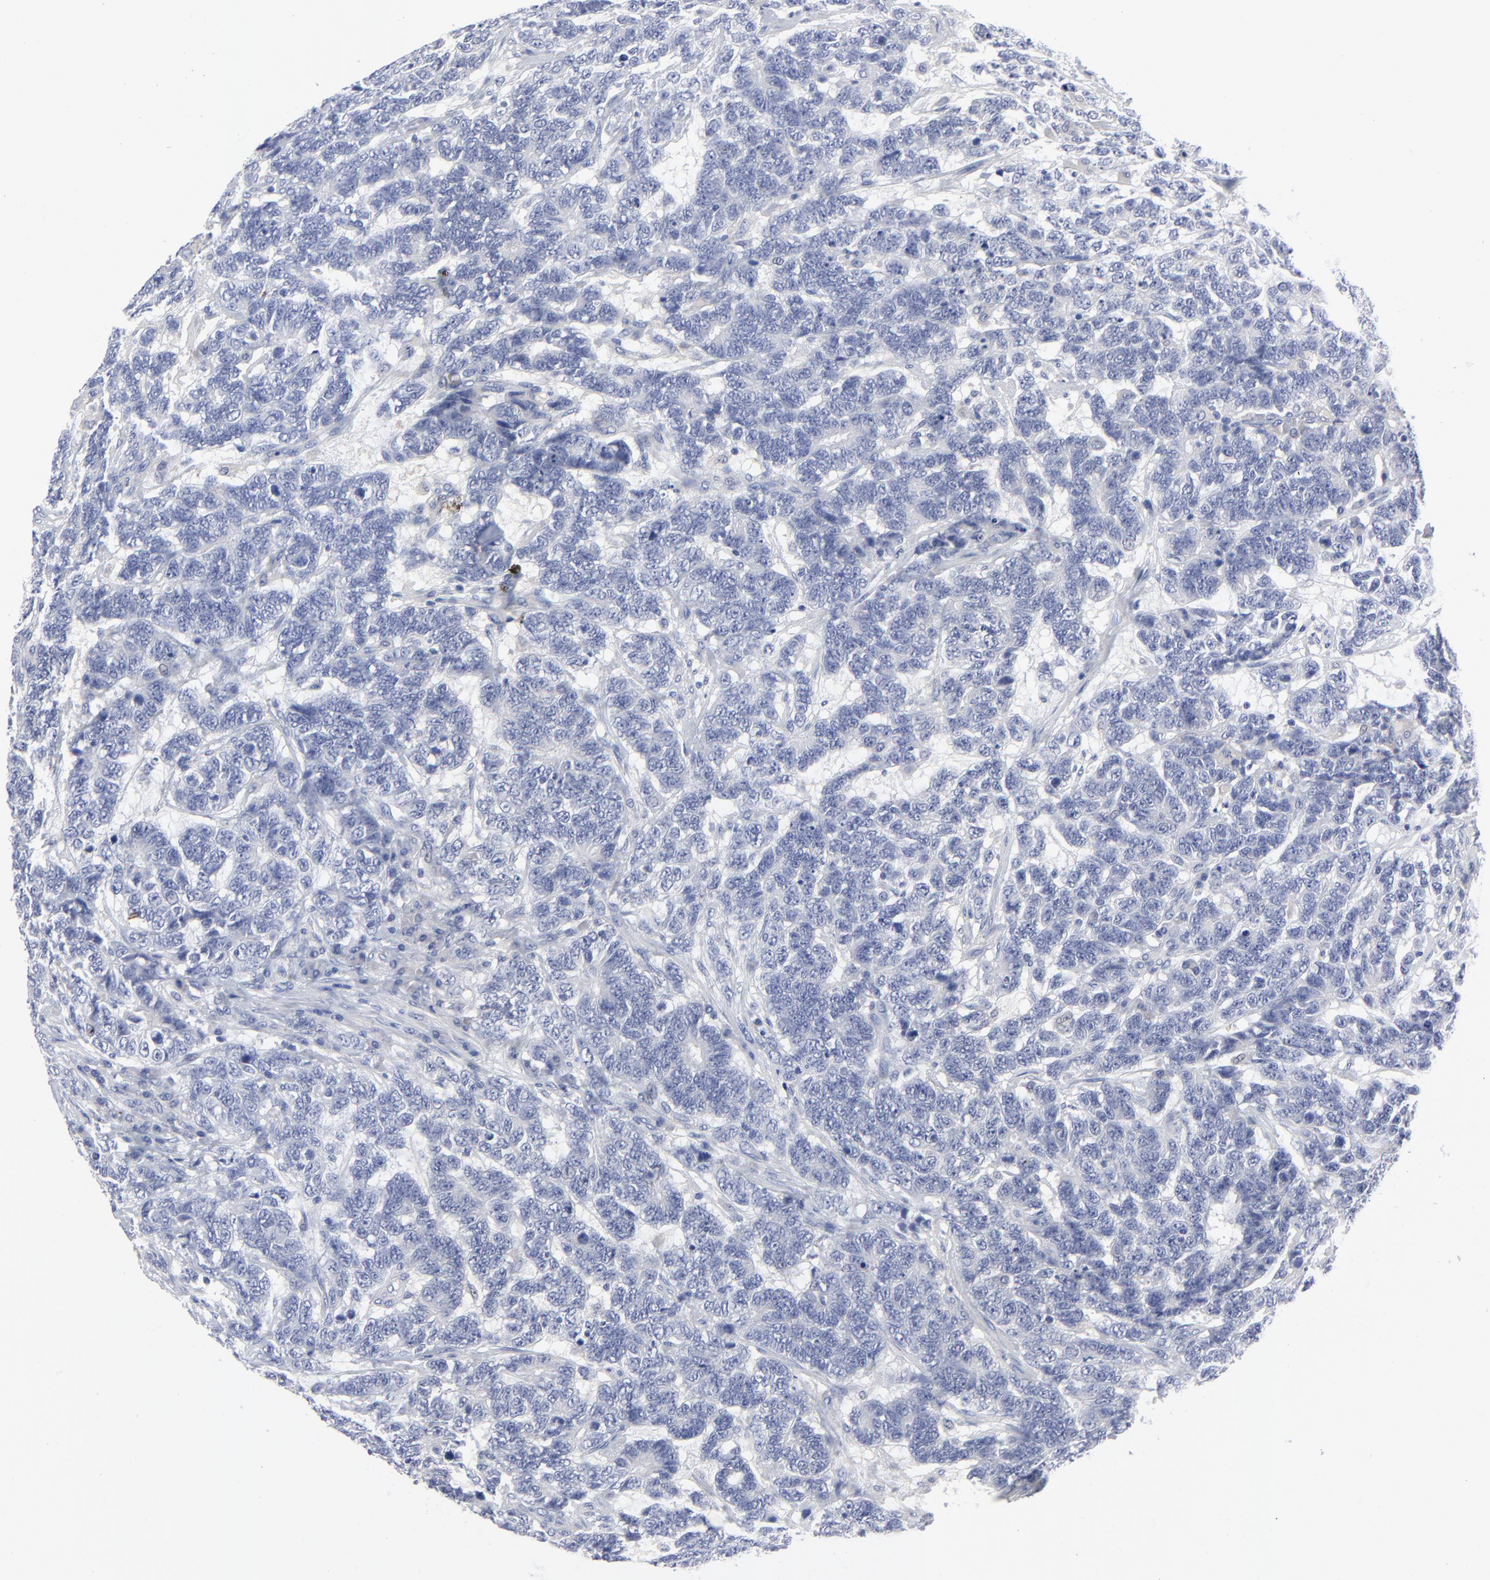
{"staining": {"intensity": "negative", "quantity": "none", "location": "none"}, "tissue": "testis cancer", "cell_type": "Tumor cells", "image_type": "cancer", "snomed": [{"axis": "morphology", "description": "Carcinoma, Embryonal, NOS"}, {"axis": "topography", "description": "Testis"}], "caption": "There is no significant expression in tumor cells of embryonal carcinoma (testis).", "gene": "CLEC4G", "patient": {"sex": "male", "age": 26}}